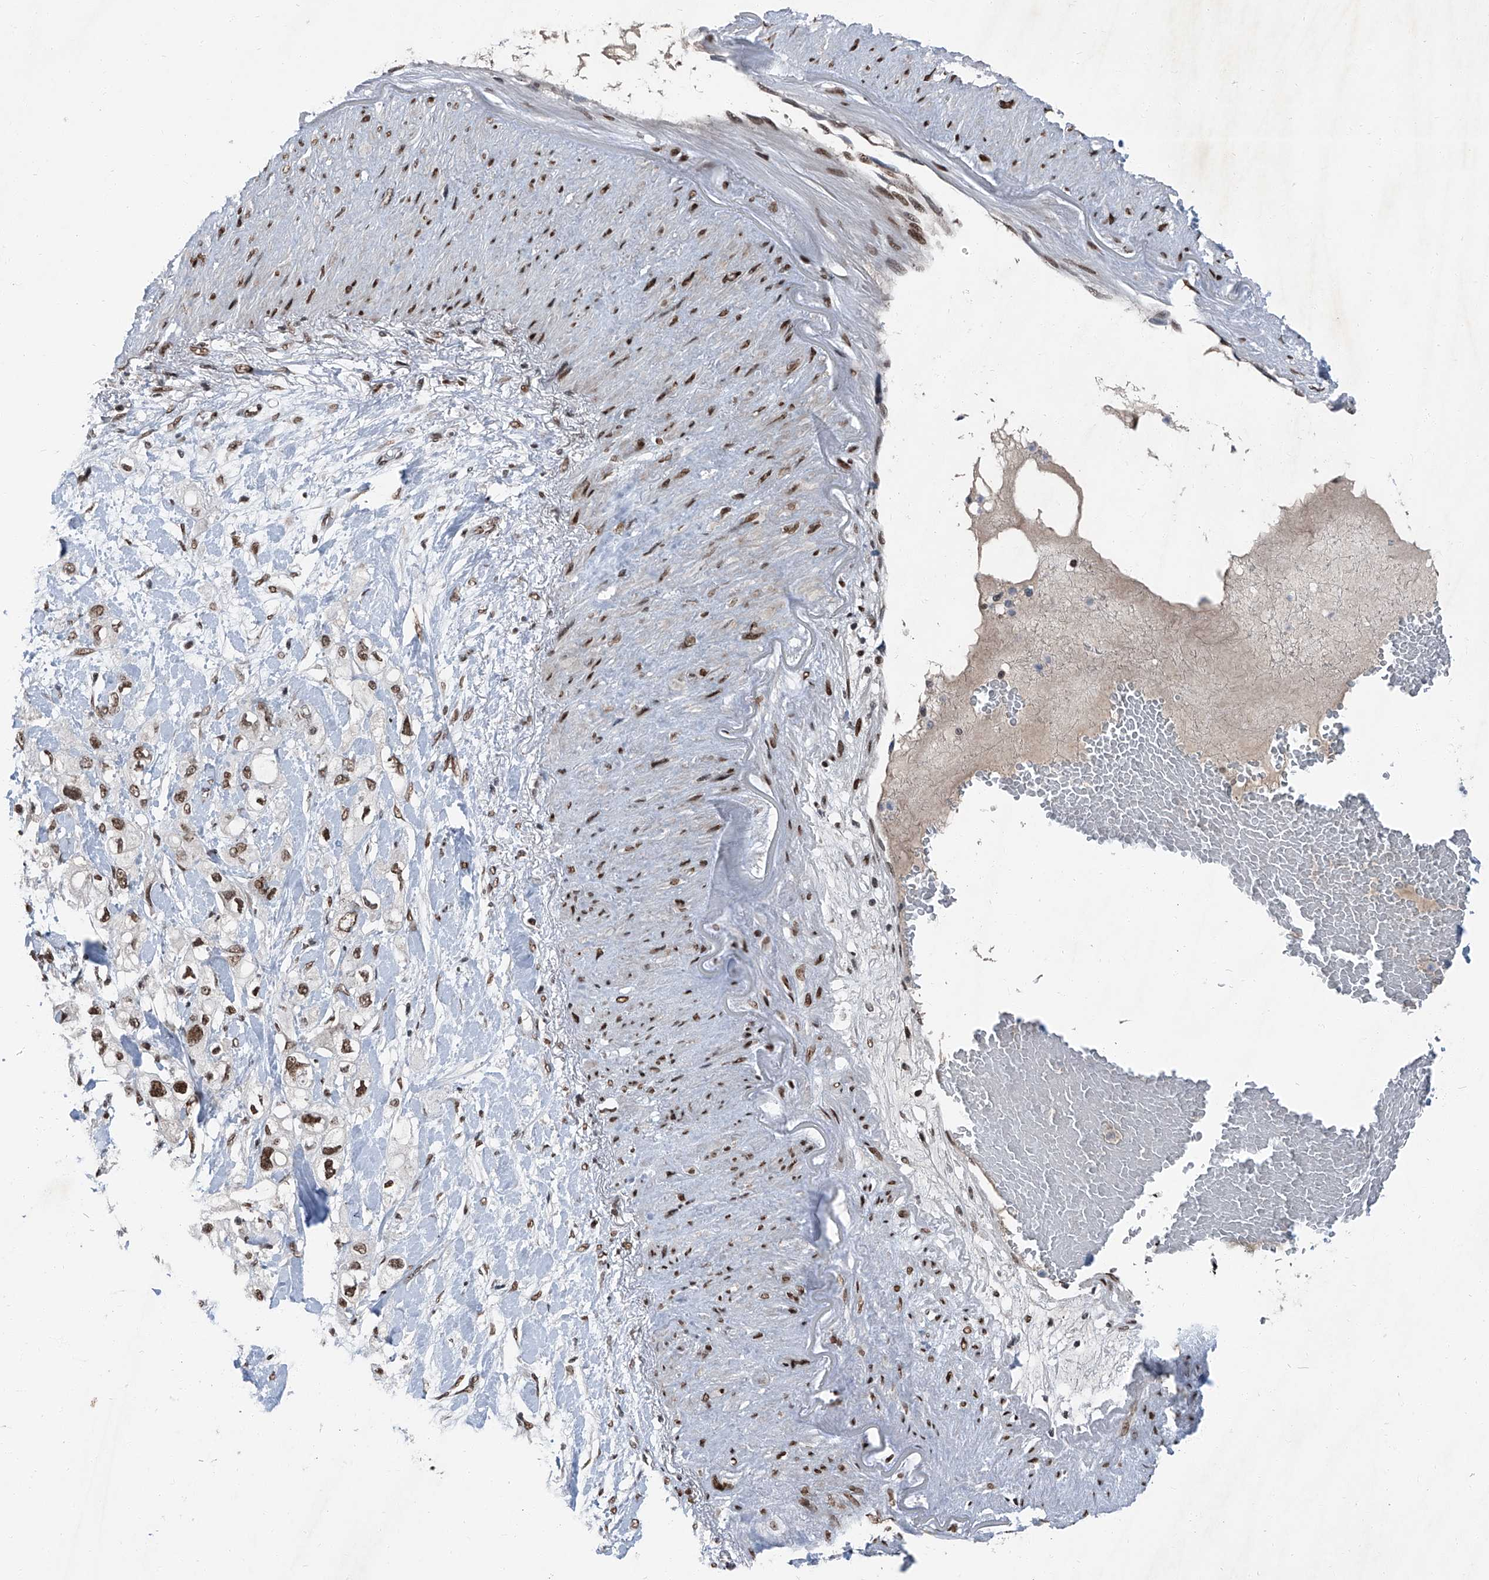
{"staining": {"intensity": "moderate", "quantity": ">75%", "location": "nuclear"}, "tissue": "pancreatic cancer", "cell_type": "Tumor cells", "image_type": "cancer", "snomed": [{"axis": "morphology", "description": "Adenocarcinoma, NOS"}, {"axis": "topography", "description": "Pancreas"}], "caption": "This histopathology image reveals IHC staining of human pancreatic cancer (adenocarcinoma), with medium moderate nuclear expression in about >75% of tumor cells.", "gene": "BMI1", "patient": {"sex": "female", "age": 56}}